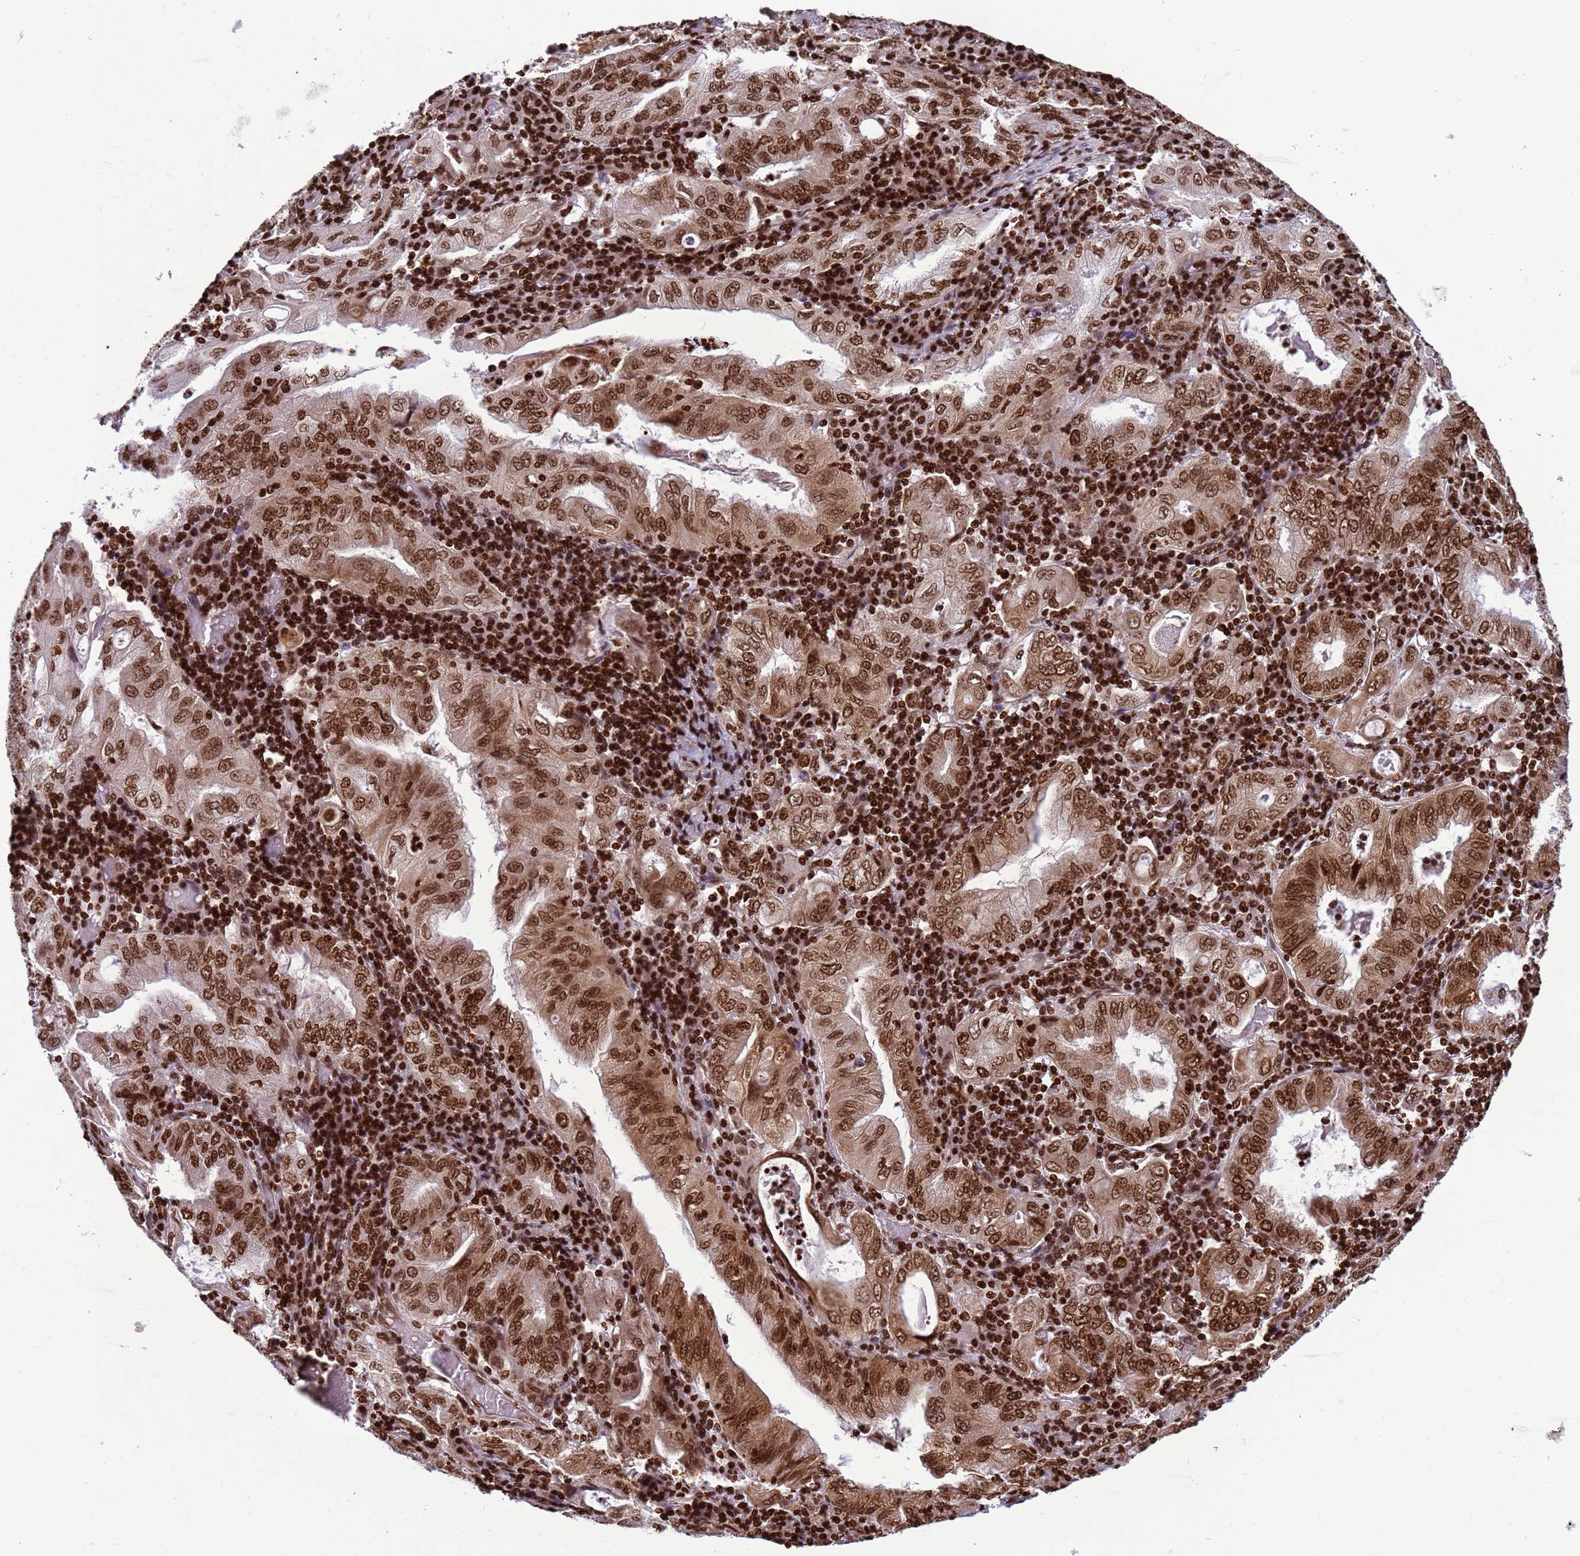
{"staining": {"intensity": "strong", "quantity": ">75%", "location": "nuclear"}, "tissue": "stomach cancer", "cell_type": "Tumor cells", "image_type": "cancer", "snomed": [{"axis": "morphology", "description": "Normal tissue, NOS"}, {"axis": "morphology", "description": "Adenocarcinoma, NOS"}, {"axis": "topography", "description": "Esophagus"}, {"axis": "topography", "description": "Stomach, upper"}, {"axis": "topography", "description": "Peripheral nerve tissue"}], "caption": "The image reveals a brown stain indicating the presence of a protein in the nuclear of tumor cells in adenocarcinoma (stomach).", "gene": "H3-3B", "patient": {"sex": "male", "age": 62}}